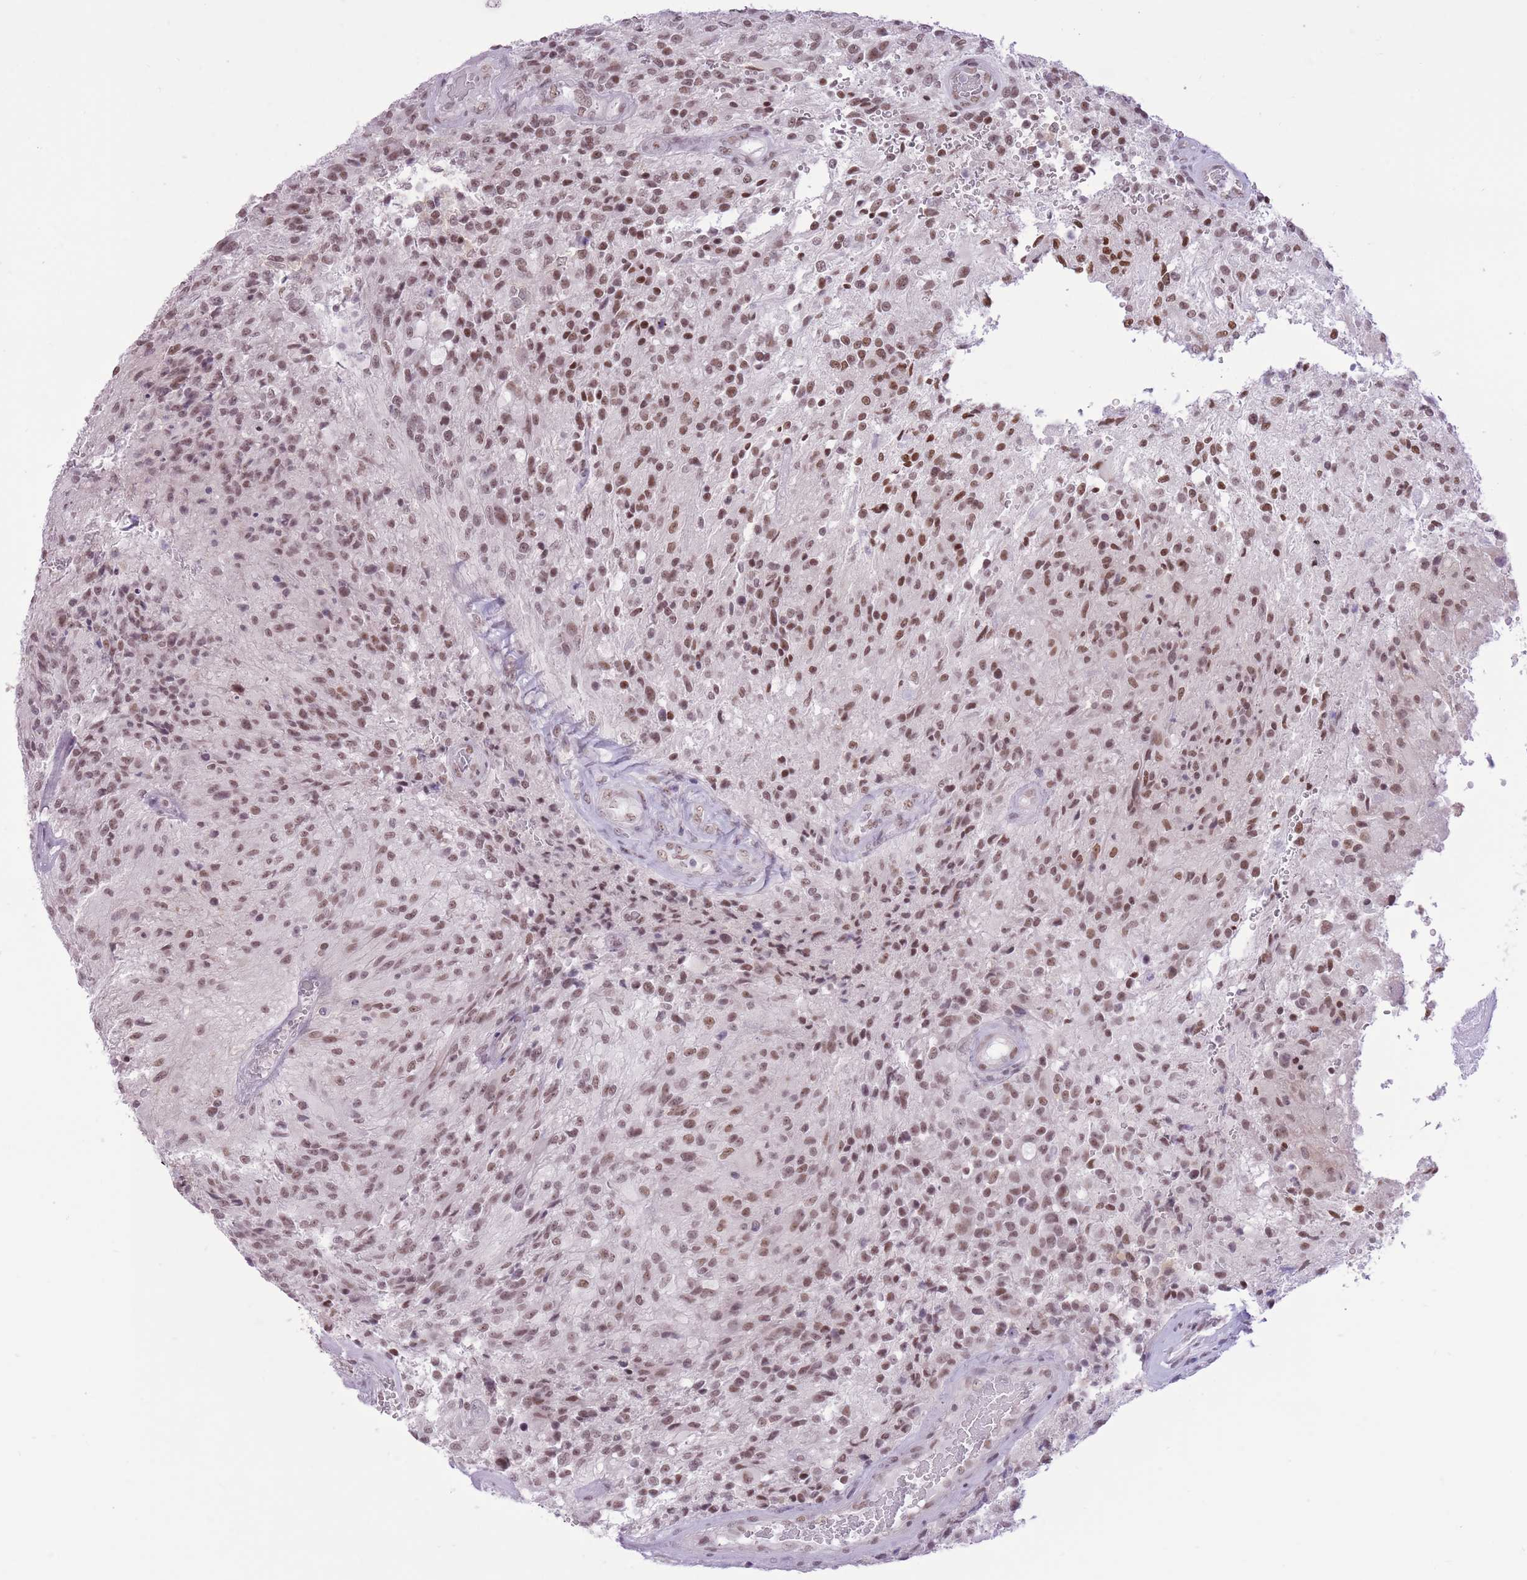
{"staining": {"intensity": "moderate", "quantity": ">75%", "location": "nuclear"}, "tissue": "glioma", "cell_type": "Tumor cells", "image_type": "cancer", "snomed": [{"axis": "morphology", "description": "Normal tissue, NOS"}, {"axis": "morphology", "description": "Glioma, malignant, High grade"}, {"axis": "topography", "description": "Cerebral cortex"}], "caption": "This is an image of IHC staining of malignant glioma (high-grade), which shows moderate positivity in the nuclear of tumor cells.", "gene": "ZBED5", "patient": {"sex": "male", "age": 56}}